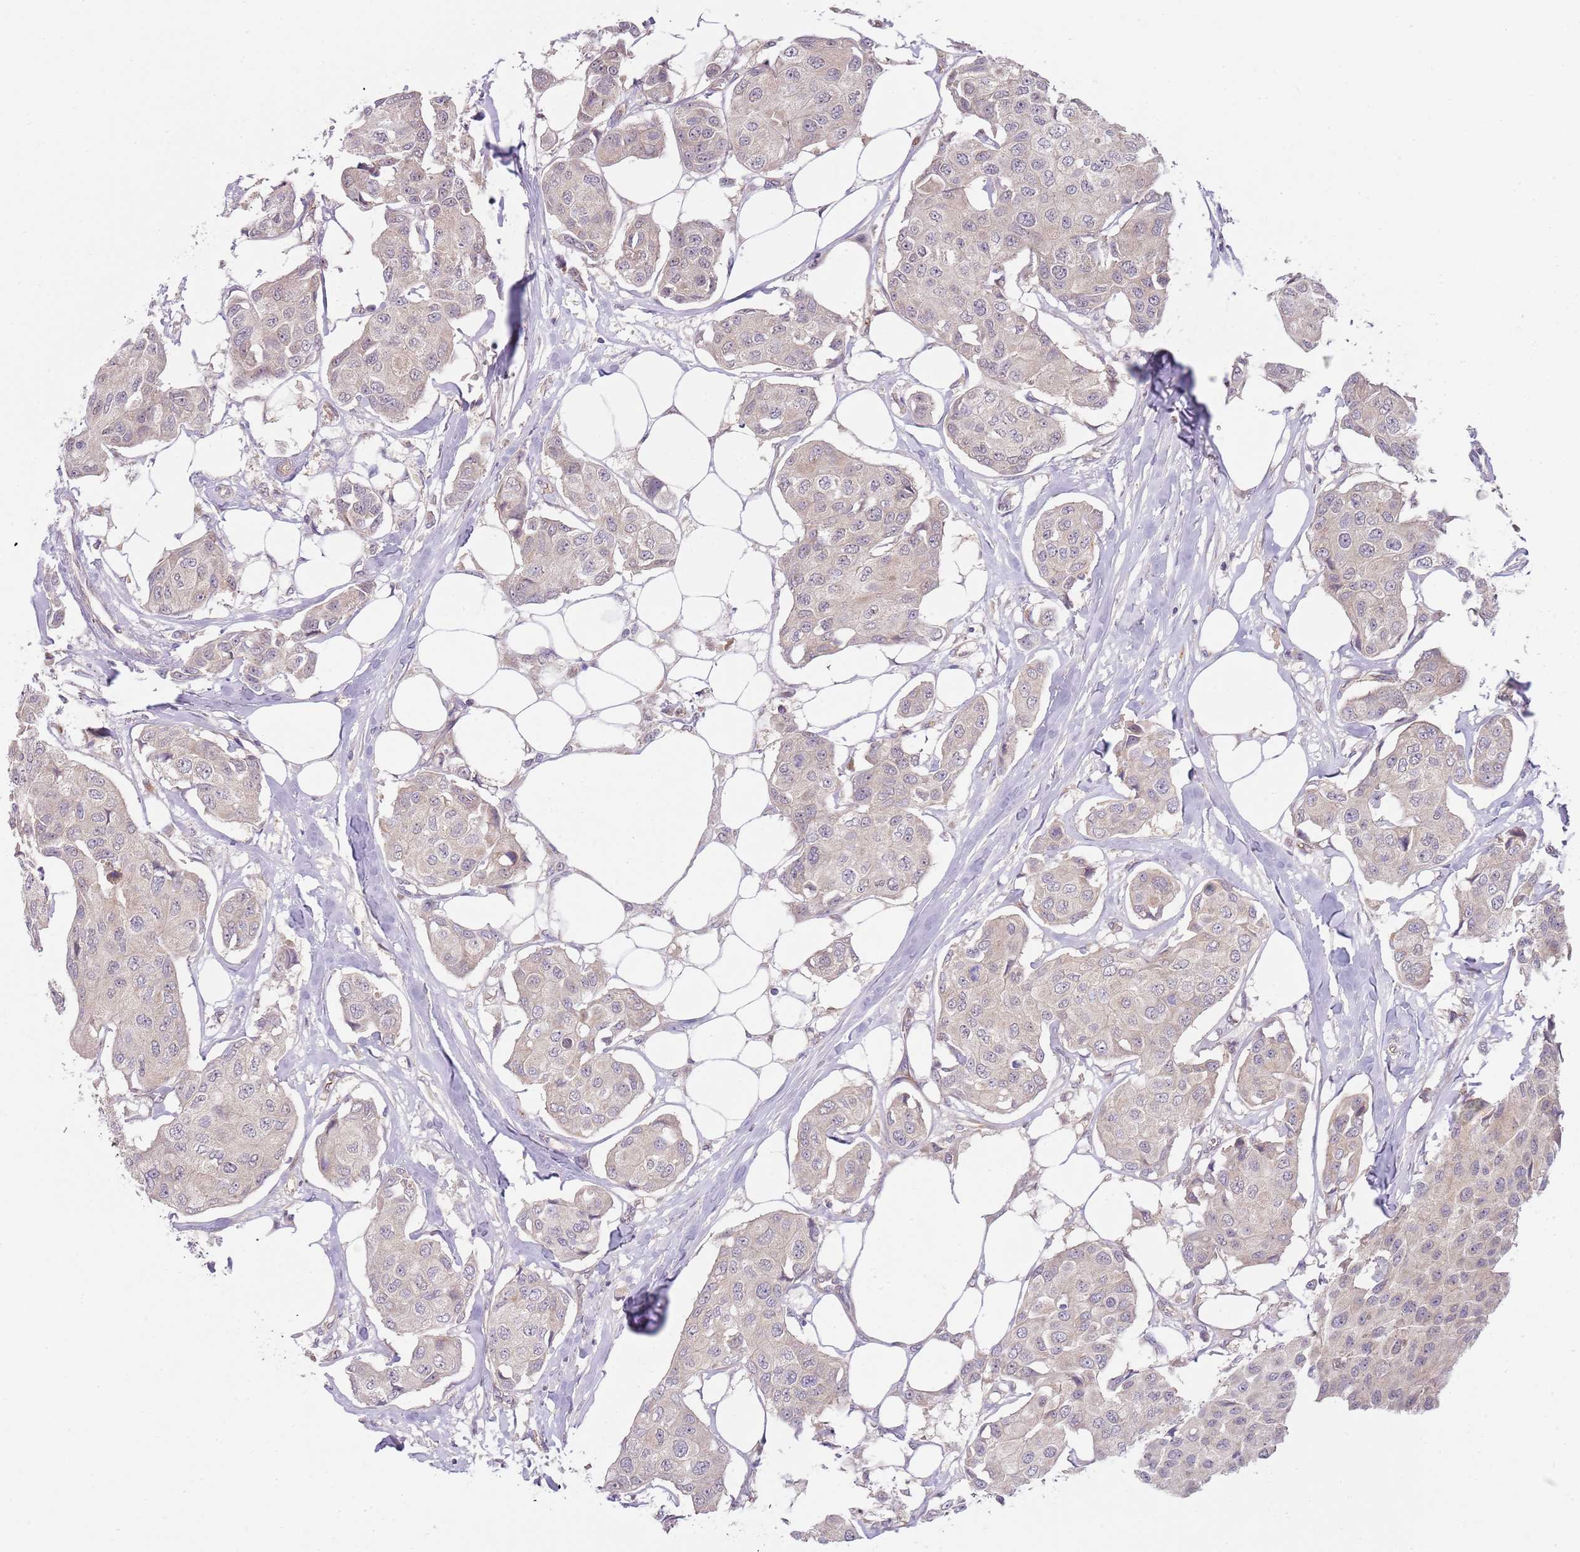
{"staining": {"intensity": "negative", "quantity": "none", "location": "none"}, "tissue": "breast cancer", "cell_type": "Tumor cells", "image_type": "cancer", "snomed": [{"axis": "morphology", "description": "Duct carcinoma"}, {"axis": "topography", "description": "Breast"}, {"axis": "topography", "description": "Lymph node"}], "caption": "Immunohistochemistry photomicrograph of breast intraductal carcinoma stained for a protein (brown), which exhibits no expression in tumor cells.", "gene": "SKOR2", "patient": {"sex": "female", "age": 80}}